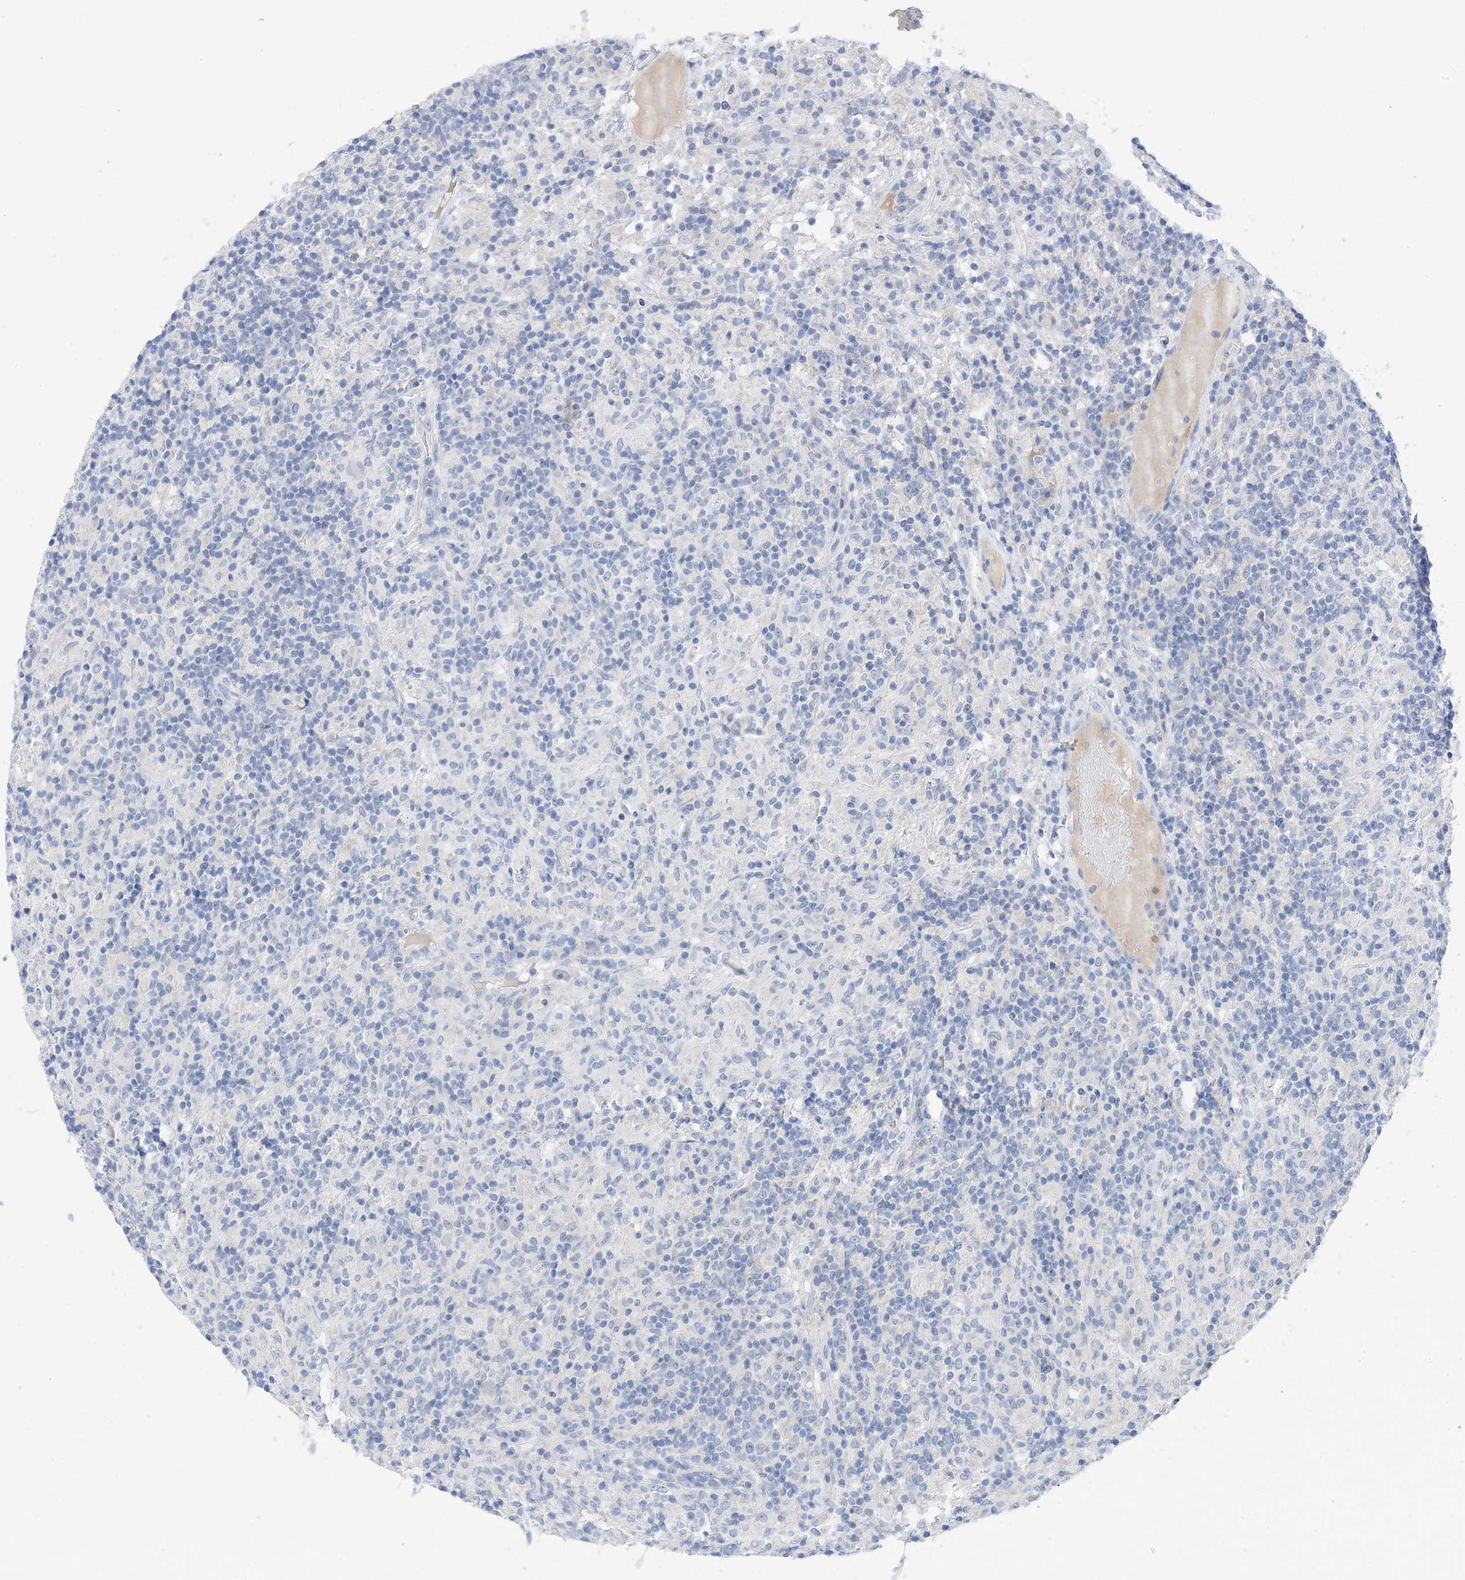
{"staining": {"intensity": "negative", "quantity": "none", "location": "none"}, "tissue": "lymphoma", "cell_type": "Tumor cells", "image_type": "cancer", "snomed": [{"axis": "morphology", "description": "Hodgkin's disease, NOS"}, {"axis": "topography", "description": "Lymph node"}], "caption": "This is a micrograph of immunohistochemistry staining of lymphoma, which shows no positivity in tumor cells.", "gene": "PLK4", "patient": {"sex": "male", "age": 70}}